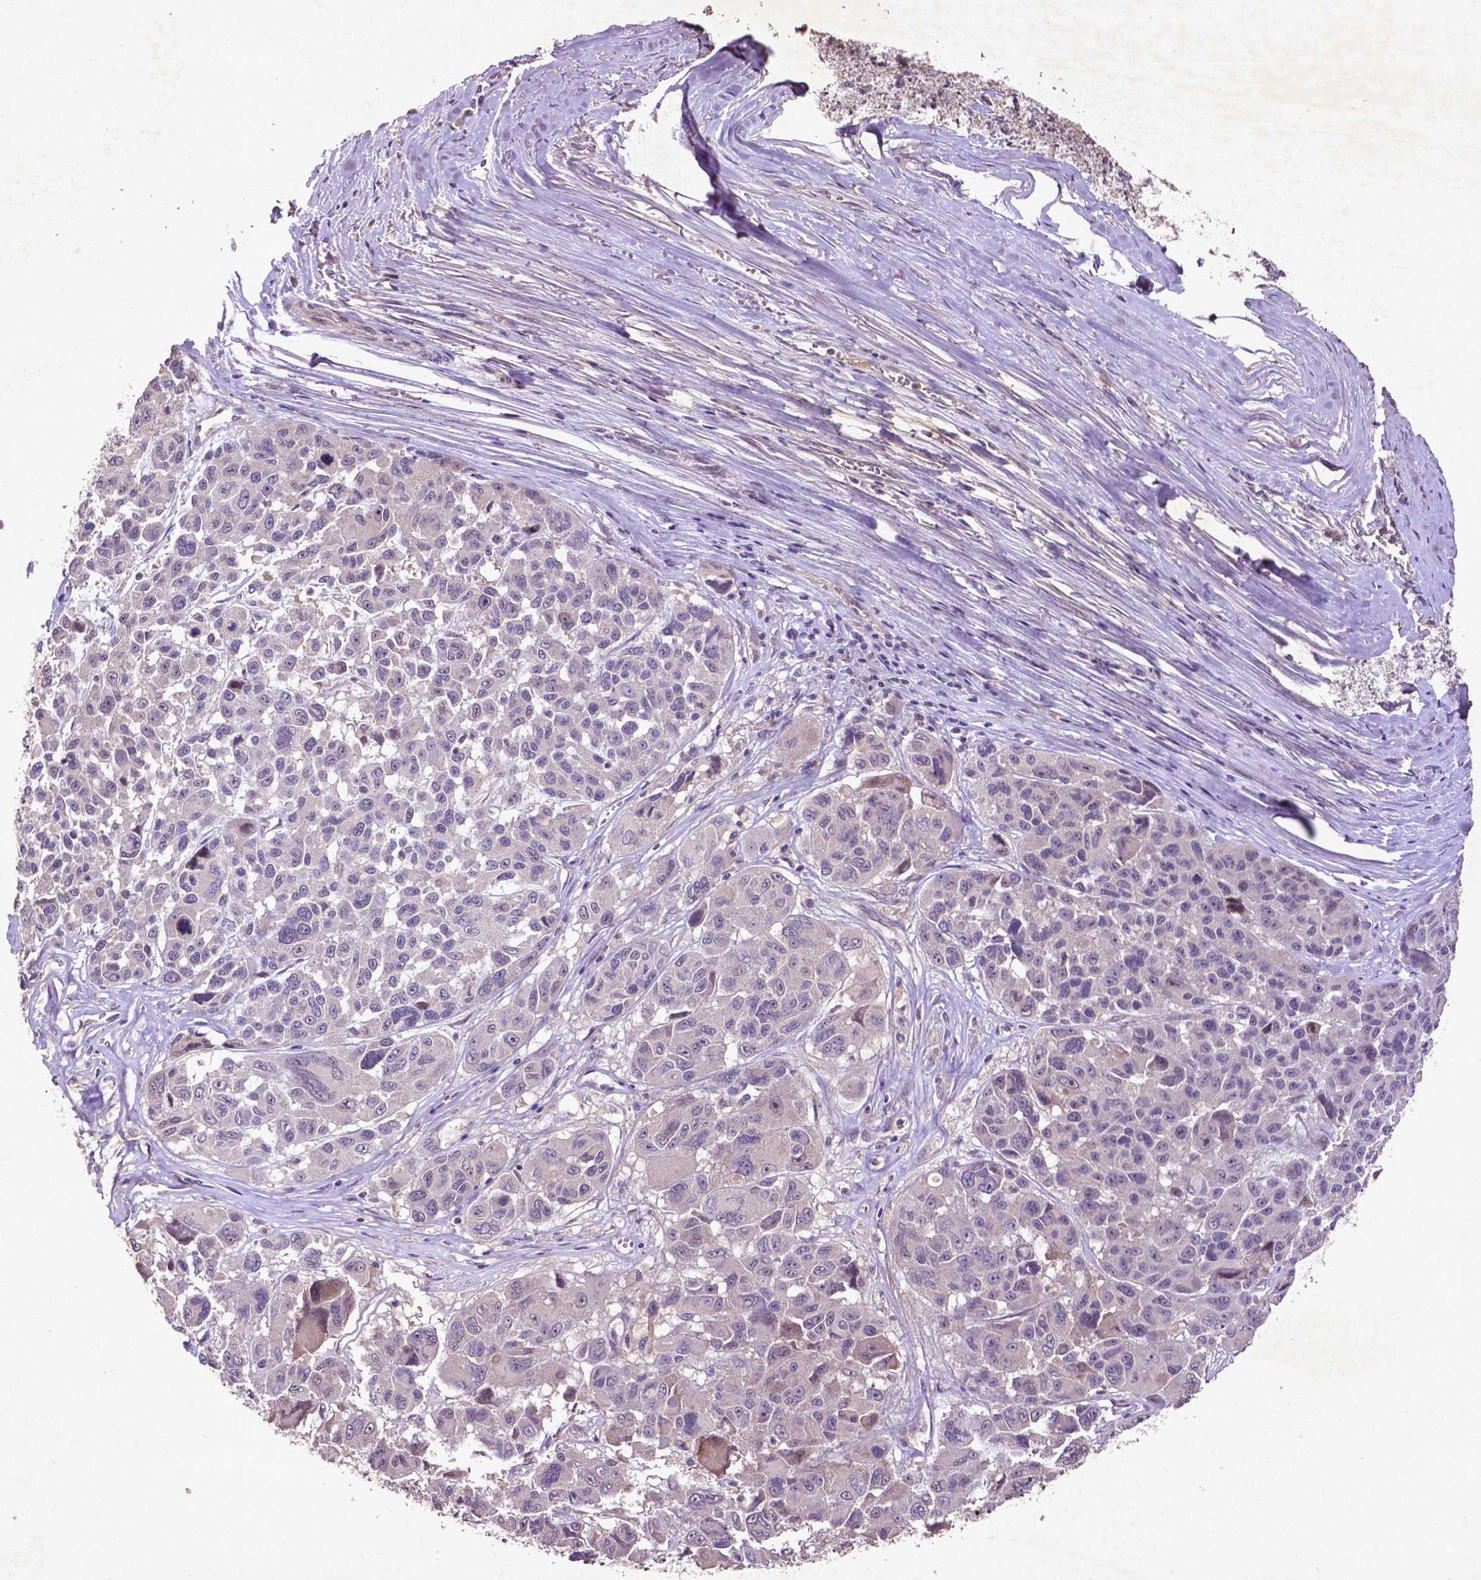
{"staining": {"intensity": "negative", "quantity": "none", "location": "none"}, "tissue": "melanoma", "cell_type": "Tumor cells", "image_type": "cancer", "snomed": [{"axis": "morphology", "description": "Malignant melanoma, NOS"}, {"axis": "topography", "description": "Skin"}], "caption": "High power microscopy image of an immunohistochemistry micrograph of malignant melanoma, revealing no significant staining in tumor cells.", "gene": "COQ2", "patient": {"sex": "female", "age": 66}}